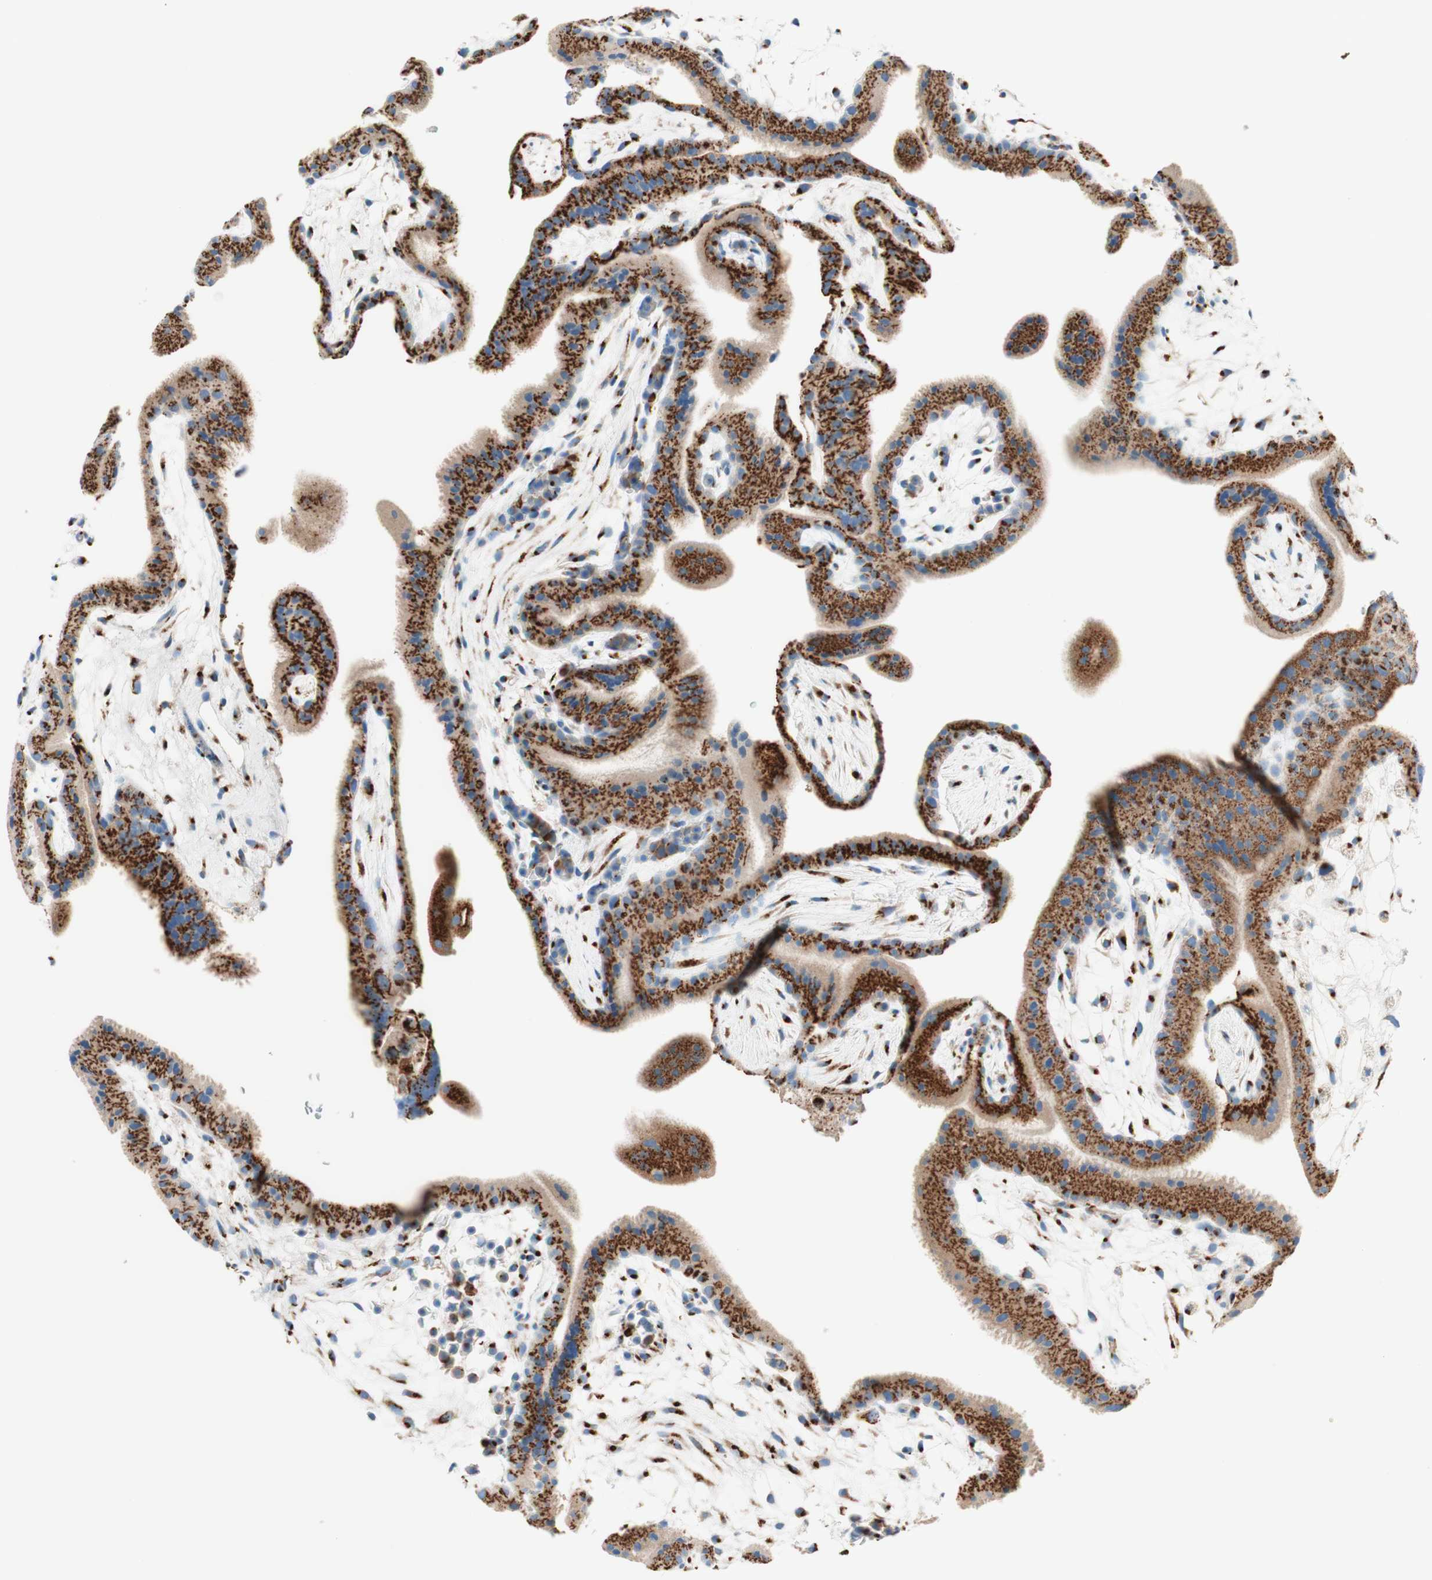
{"staining": {"intensity": "strong", "quantity": ">75%", "location": "cytoplasmic/membranous"}, "tissue": "placenta", "cell_type": "Trophoblastic cells", "image_type": "normal", "snomed": [{"axis": "morphology", "description": "Normal tissue, NOS"}, {"axis": "topography", "description": "Placenta"}], "caption": "A high-resolution histopathology image shows immunohistochemistry staining of benign placenta, which shows strong cytoplasmic/membranous positivity in approximately >75% of trophoblastic cells.", "gene": "GOLGB1", "patient": {"sex": "female", "age": 19}}